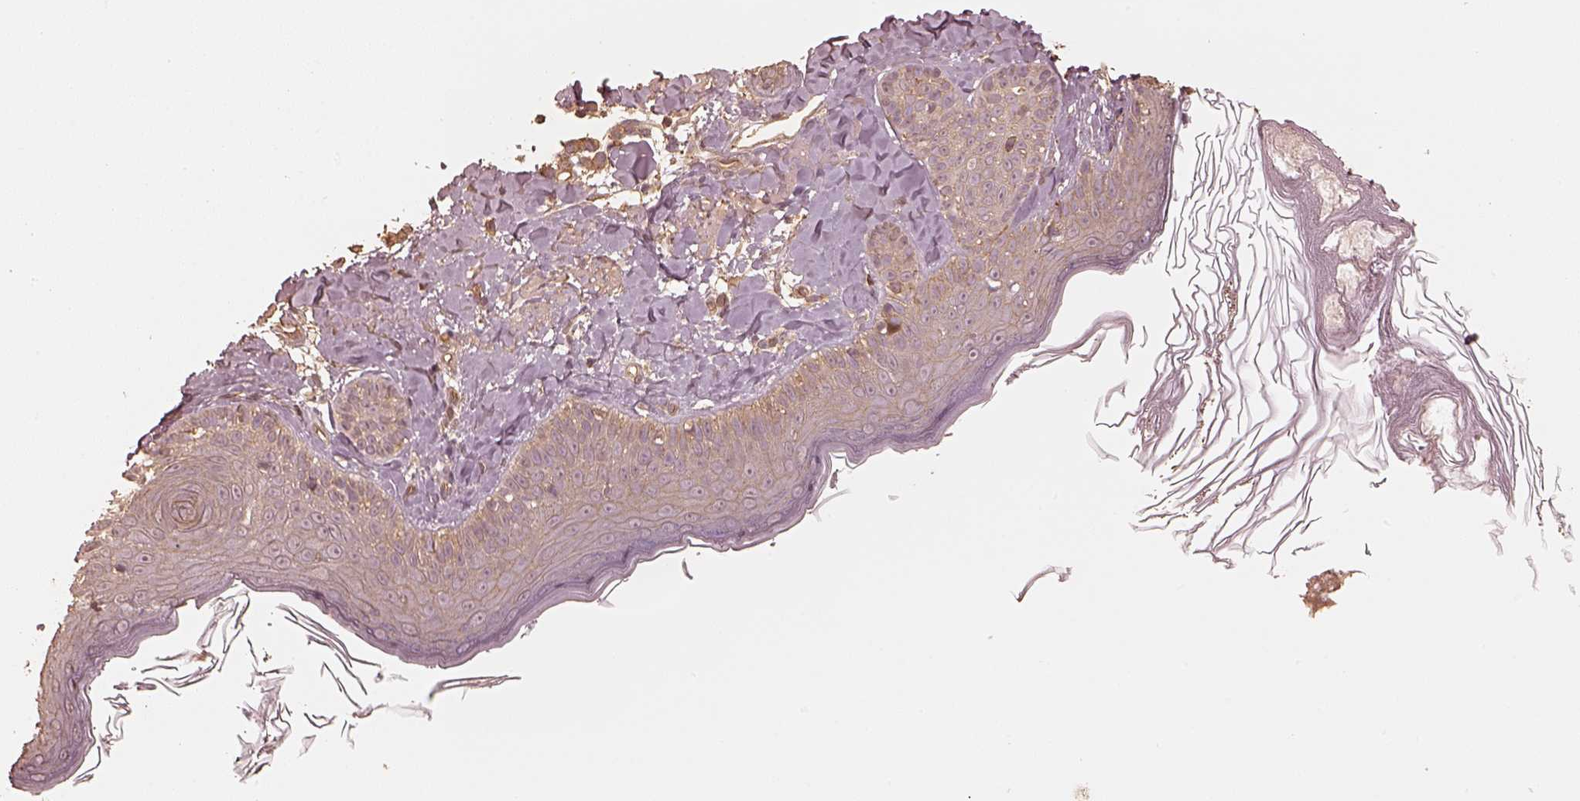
{"staining": {"intensity": "negative", "quantity": "none", "location": "none"}, "tissue": "skin", "cell_type": "Fibroblasts", "image_type": "normal", "snomed": [{"axis": "morphology", "description": "Normal tissue, NOS"}, {"axis": "topography", "description": "Skin"}], "caption": "The photomicrograph reveals no staining of fibroblasts in normal skin. (Stains: DAB (3,3'-diaminobenzidine) immunohistochemistry with hematoxylin counter stain, Microscopy: brightfield microscopy at high magnification).", "gene": "WDR7", "patient": {"sex": "male", "age": 73}}